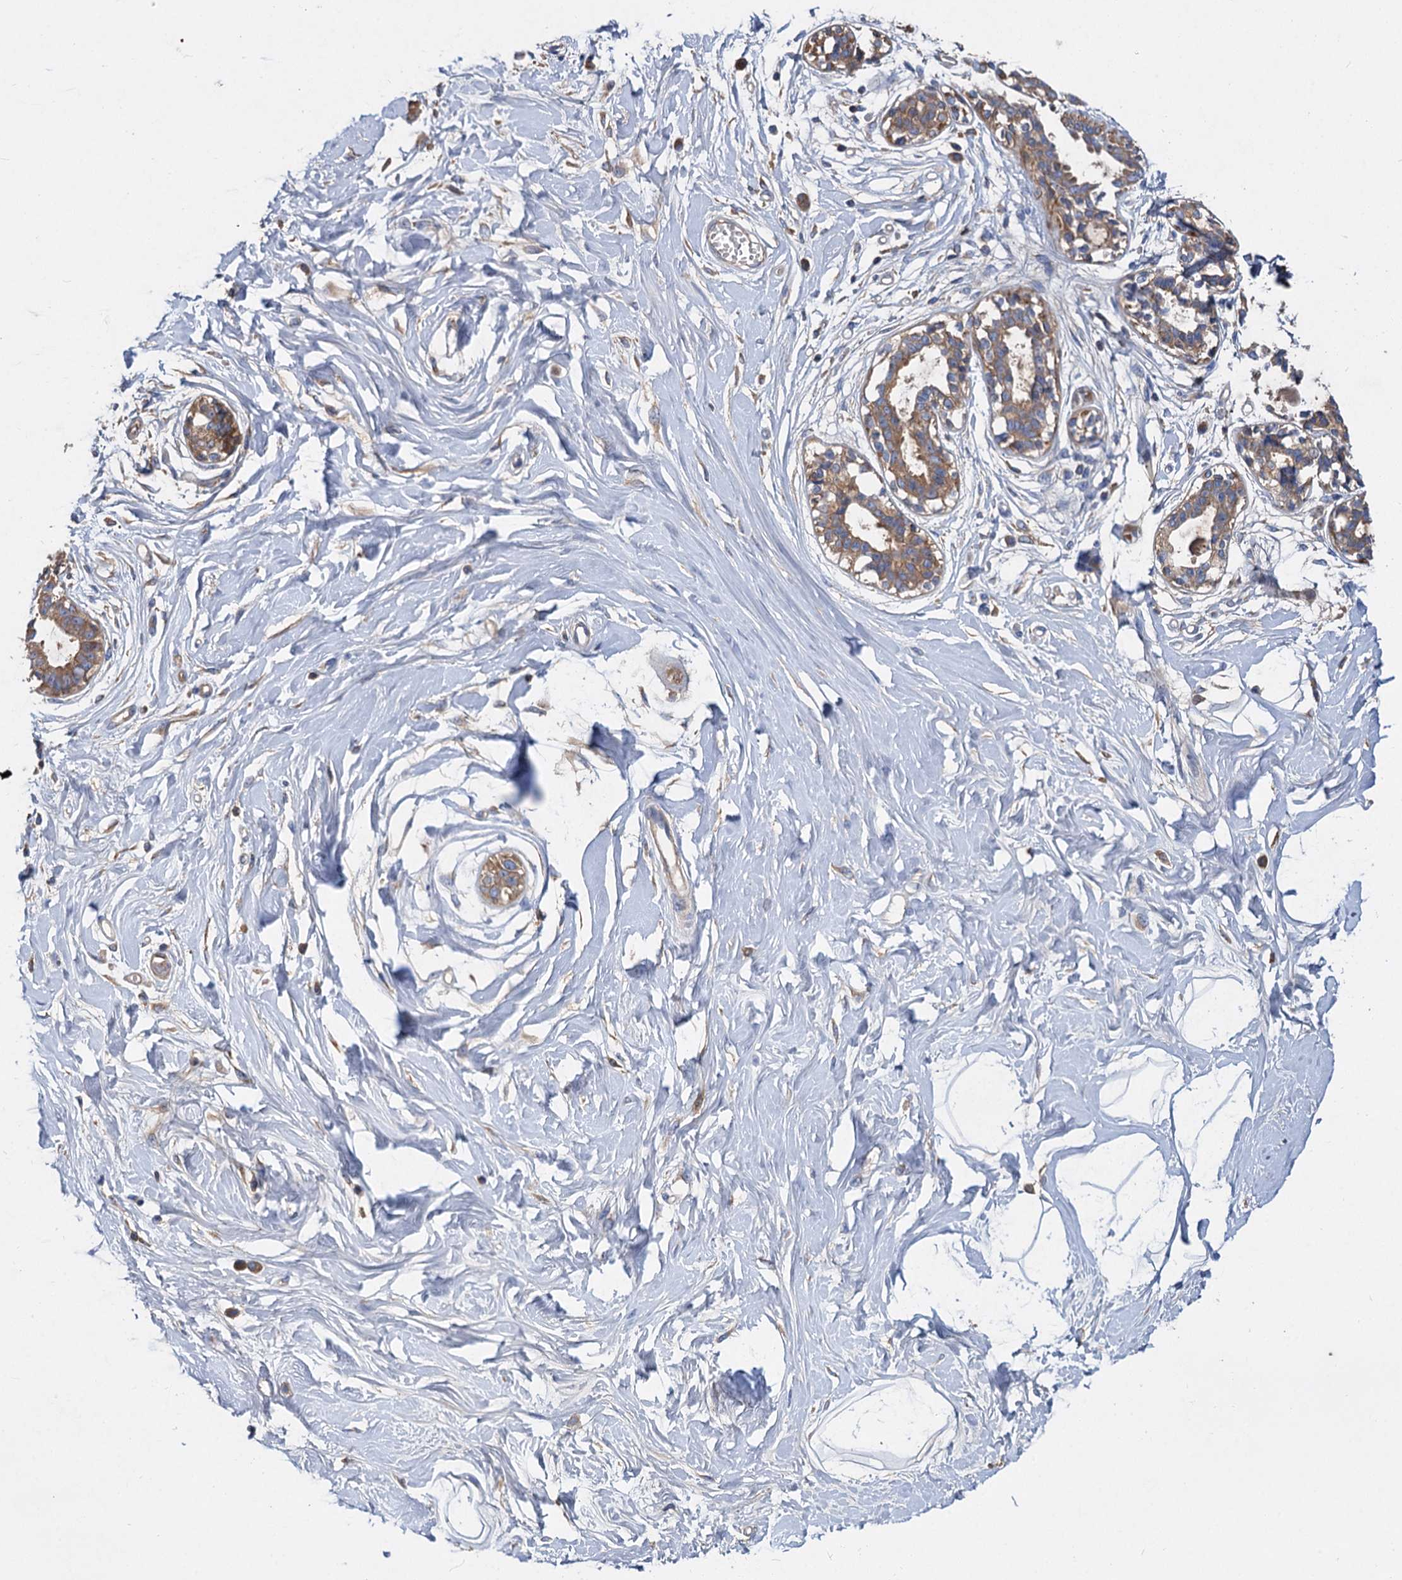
{"staining": {"intensity": "negative", "quantity": "none", "location": "none"}, "tissue": "breast", "cell_type": "Adipocytes", "image_type": "normal", "snomed": [{"axis": "morphology", "description": "Normal tissue, NOS"}, {"axis": "topography", "description": "Breast"}], "caption": "Immunohistochemistry of benign human breast shows no expression in adipocytes.", "gene": "ALKBH7", "patient": {"sex": "female", "age": 45}}